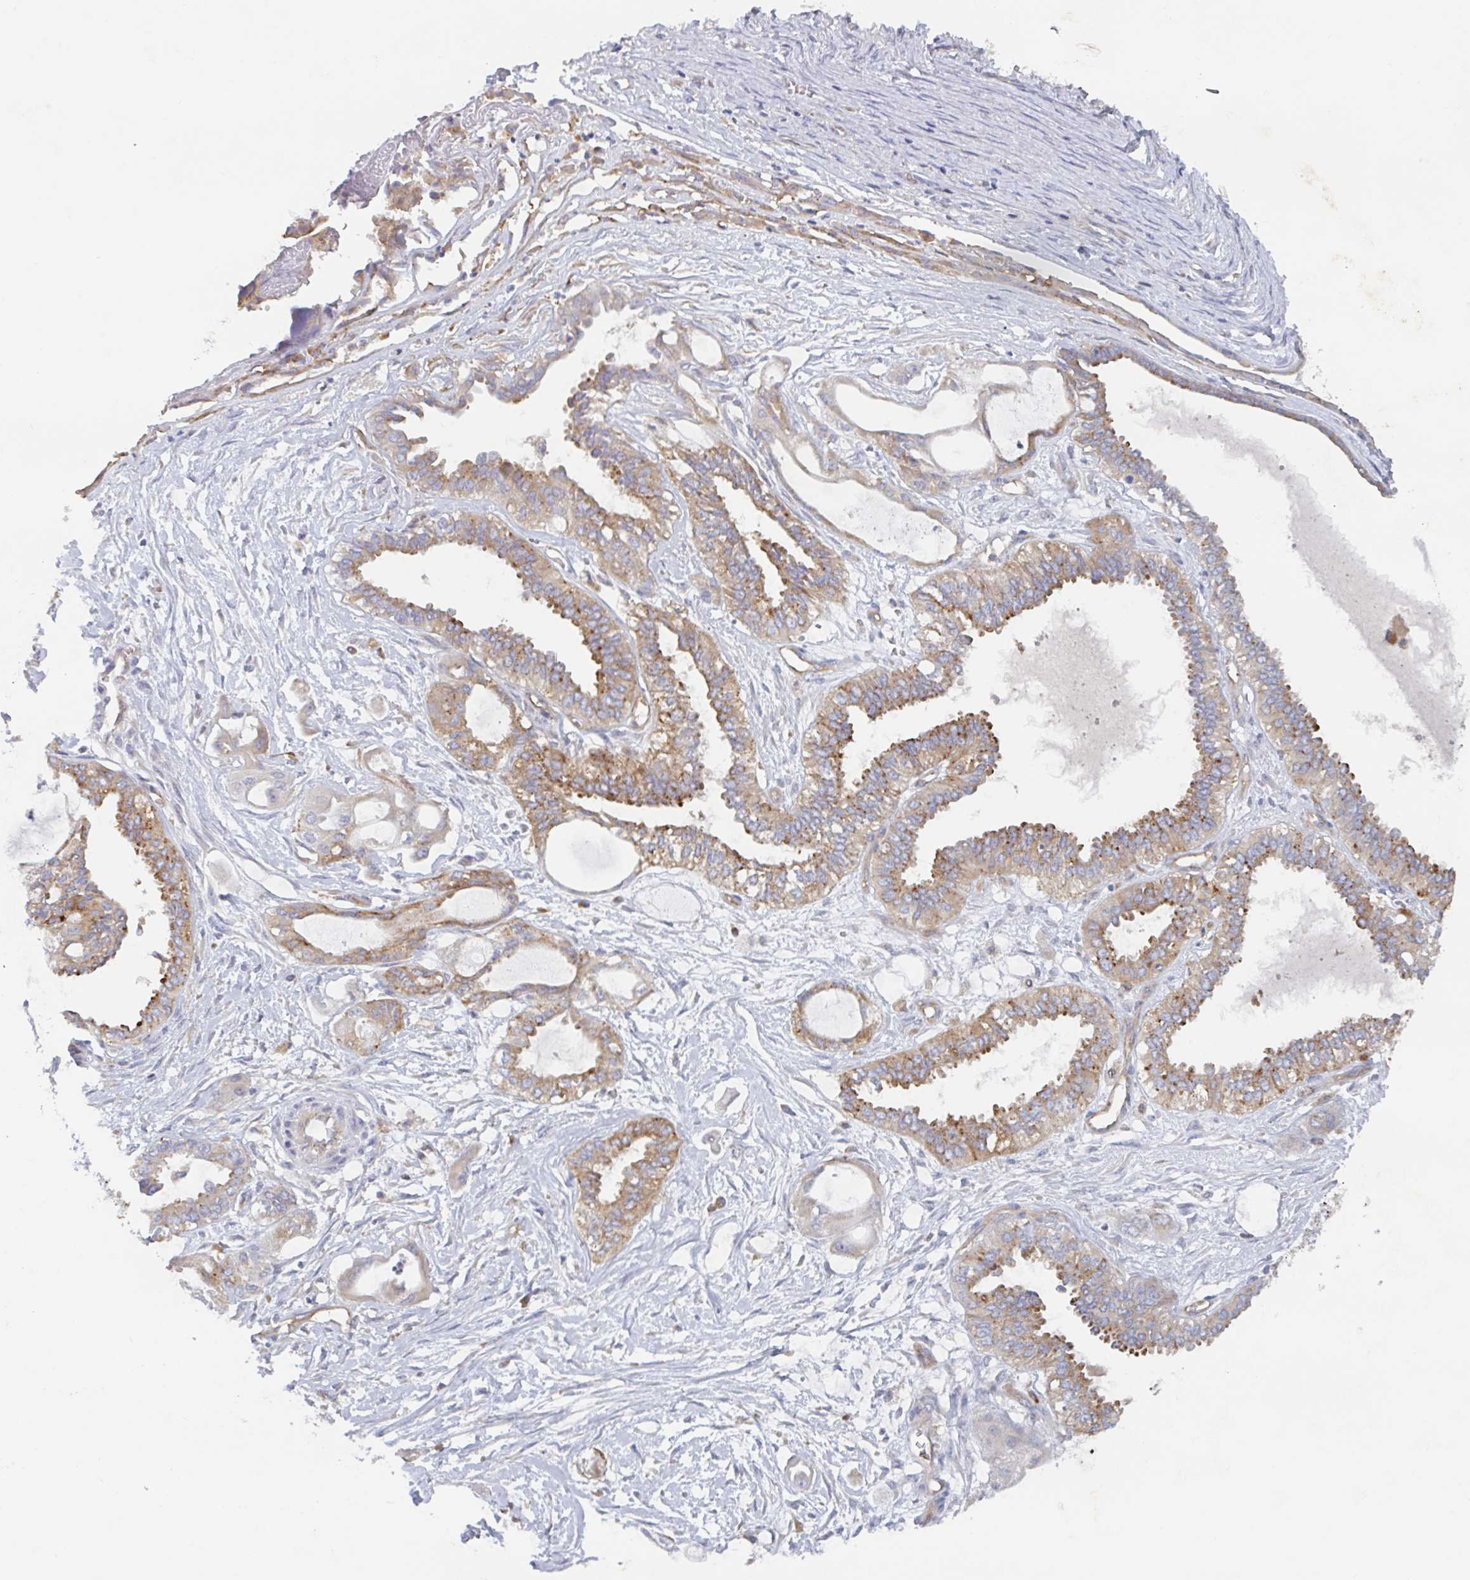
{"staining": {"intensity": "moderate", "quantity": ">75%", "location": "cytoplasmic/membranous"}, "tissue": "ovarian cancer", "cell_type": "Tumor cells", "image_type": "cancer", "snomed": [{"axis": "morphology", "description": "Carcinoma, NOS"}, {"axis": "morphology", "description": "Carcinoma, endometroid"}, {"axis": "topography", "description": "Ovary"}], "caption": "Human ovarian cancer (endometroid carcinoma) stained for a protein (brown) reveals moderate cytoplasmic/membranous positive staining in about >75% of tumor cells.", "gene": "MANBA", "patient": {"sex": "female", "age": 50}}